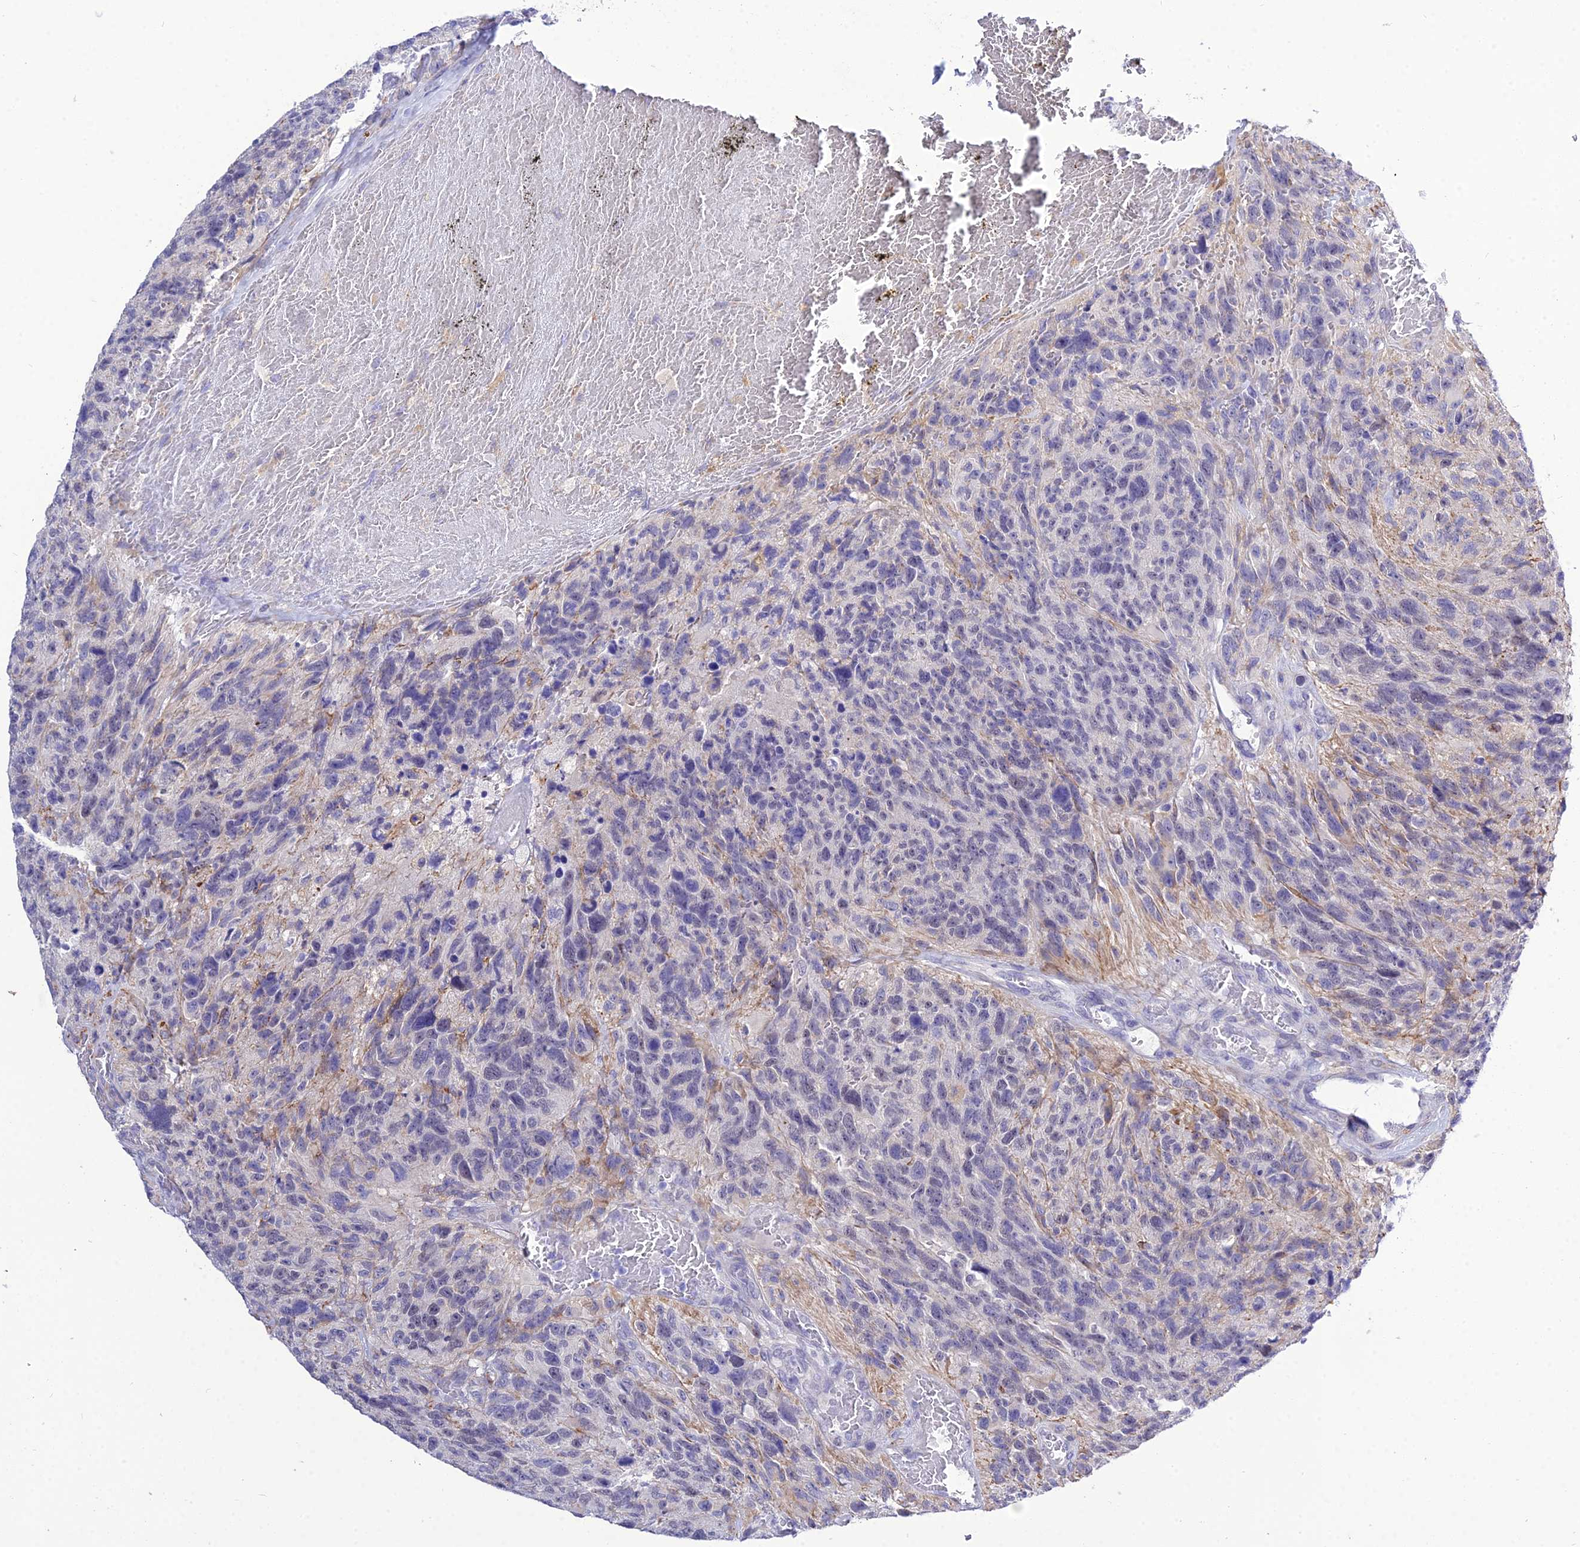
{"staining": {"intensity": "negative", "quantity": "none", "location": "none"}, "tissue": "glioma", "cell_type": "Tumor cells", "image_type": "cancer", "snomed": [{"axis": "morphology", "description": "Glioma, malignant, High grade"}, {"axis": "topography", "description": "Brain"}], "caption": "A micrograph of human glioma is negative for staining in tumor cells.", "gene": "DEFB107A", "patient": {"sex": "male", "age": 69}}